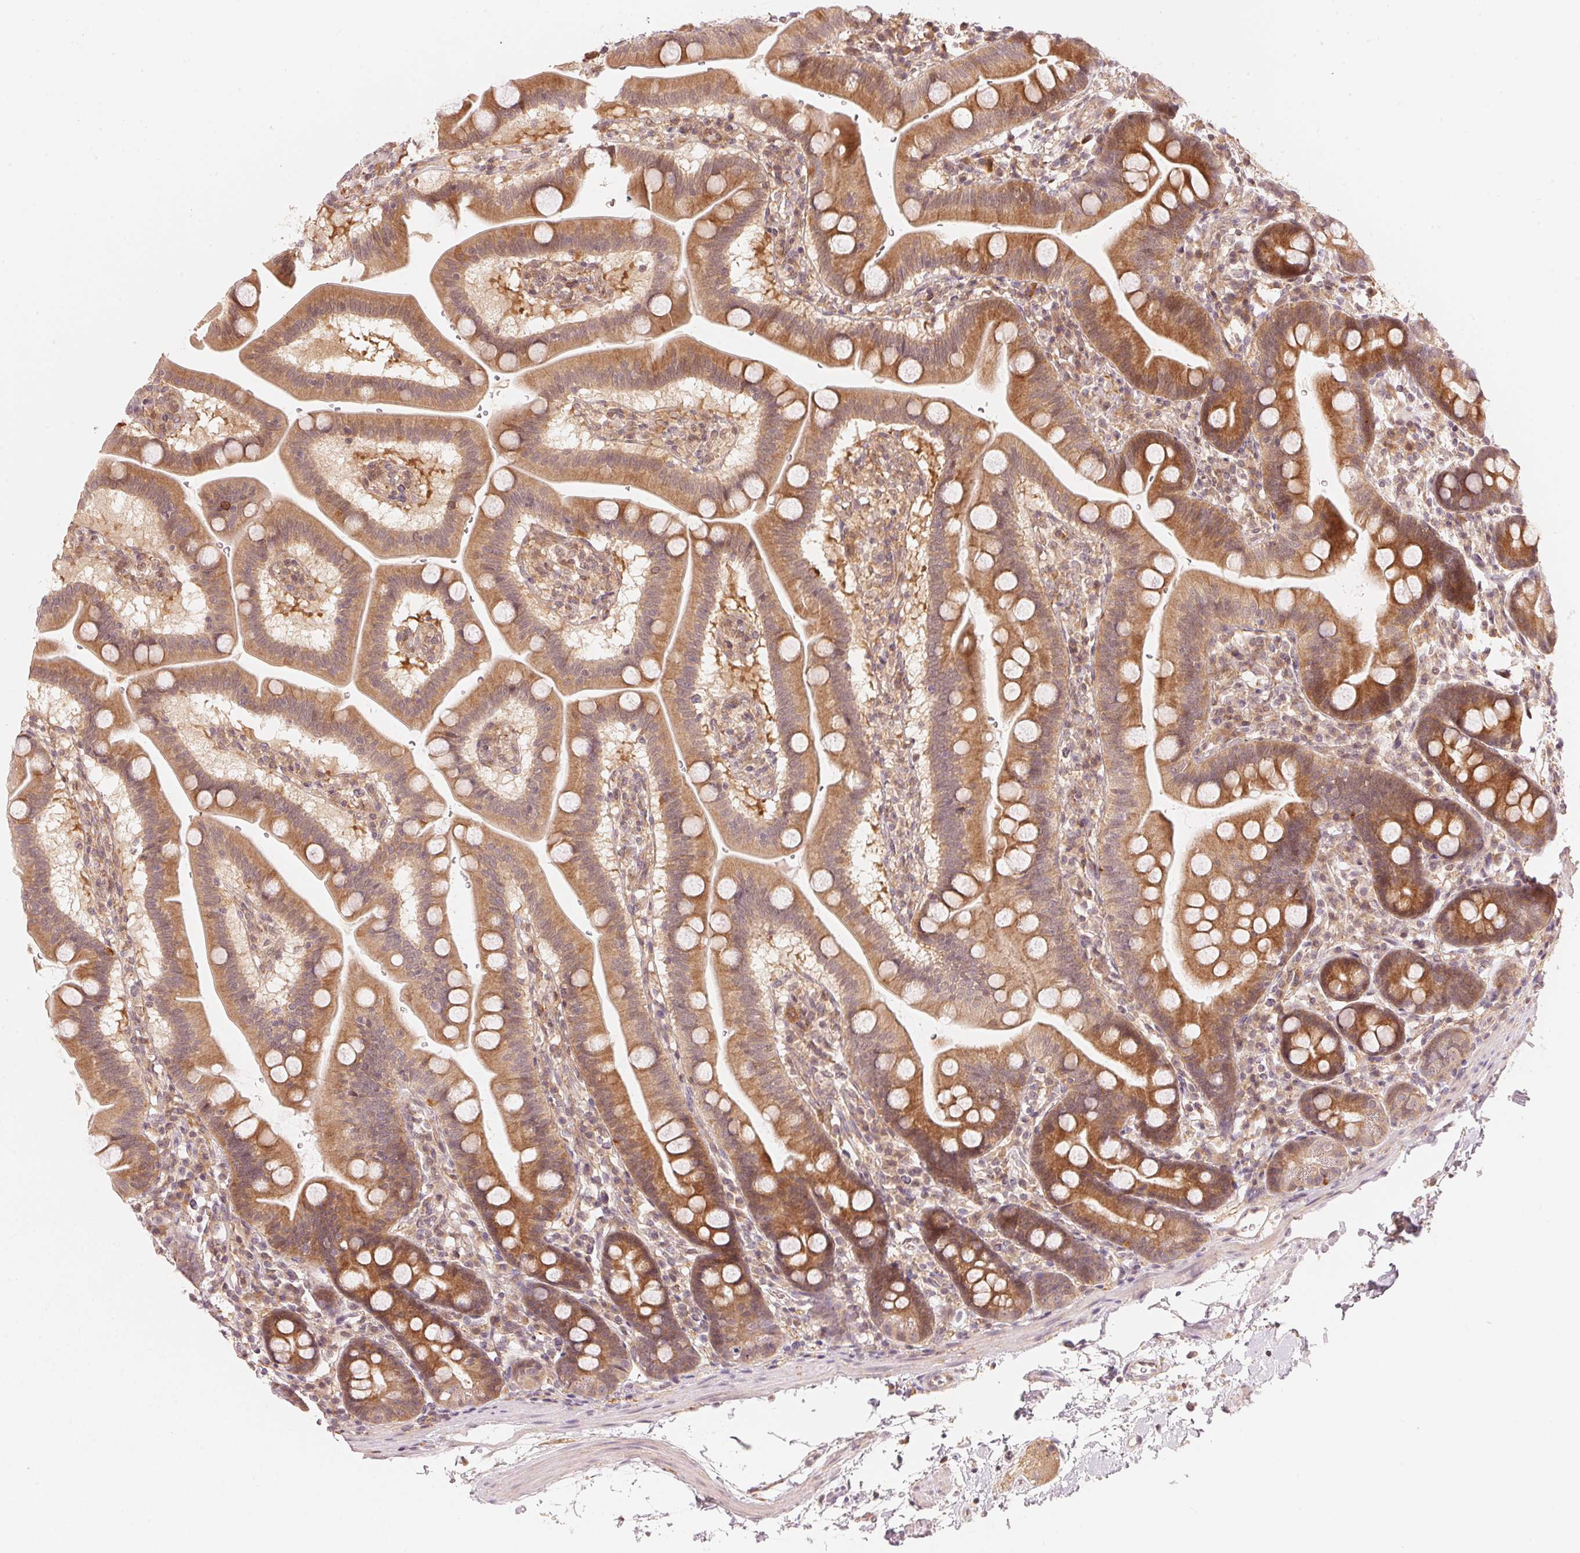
{"staining": {"intensity": "moderate", "quantity": ">75%", "location": "cytoplasmic/membranous"}, "tissue": "duodenum", "cell_type": "Glandular cells", "image_type": "normal", "snomed": [{"axis": "morphology", "description": "Normal tissue, NOS"}, {"axis": "topography", "description": "Duodenum"}], "caption": "Immunohistochemistry (IHC) of benign human duodenum displays medium levels of moderate cytoplasmic/membranous staining in about >75% of glandular cells.", "gene": "PRKN", "patient": {"sex": "male", "age": 59}}